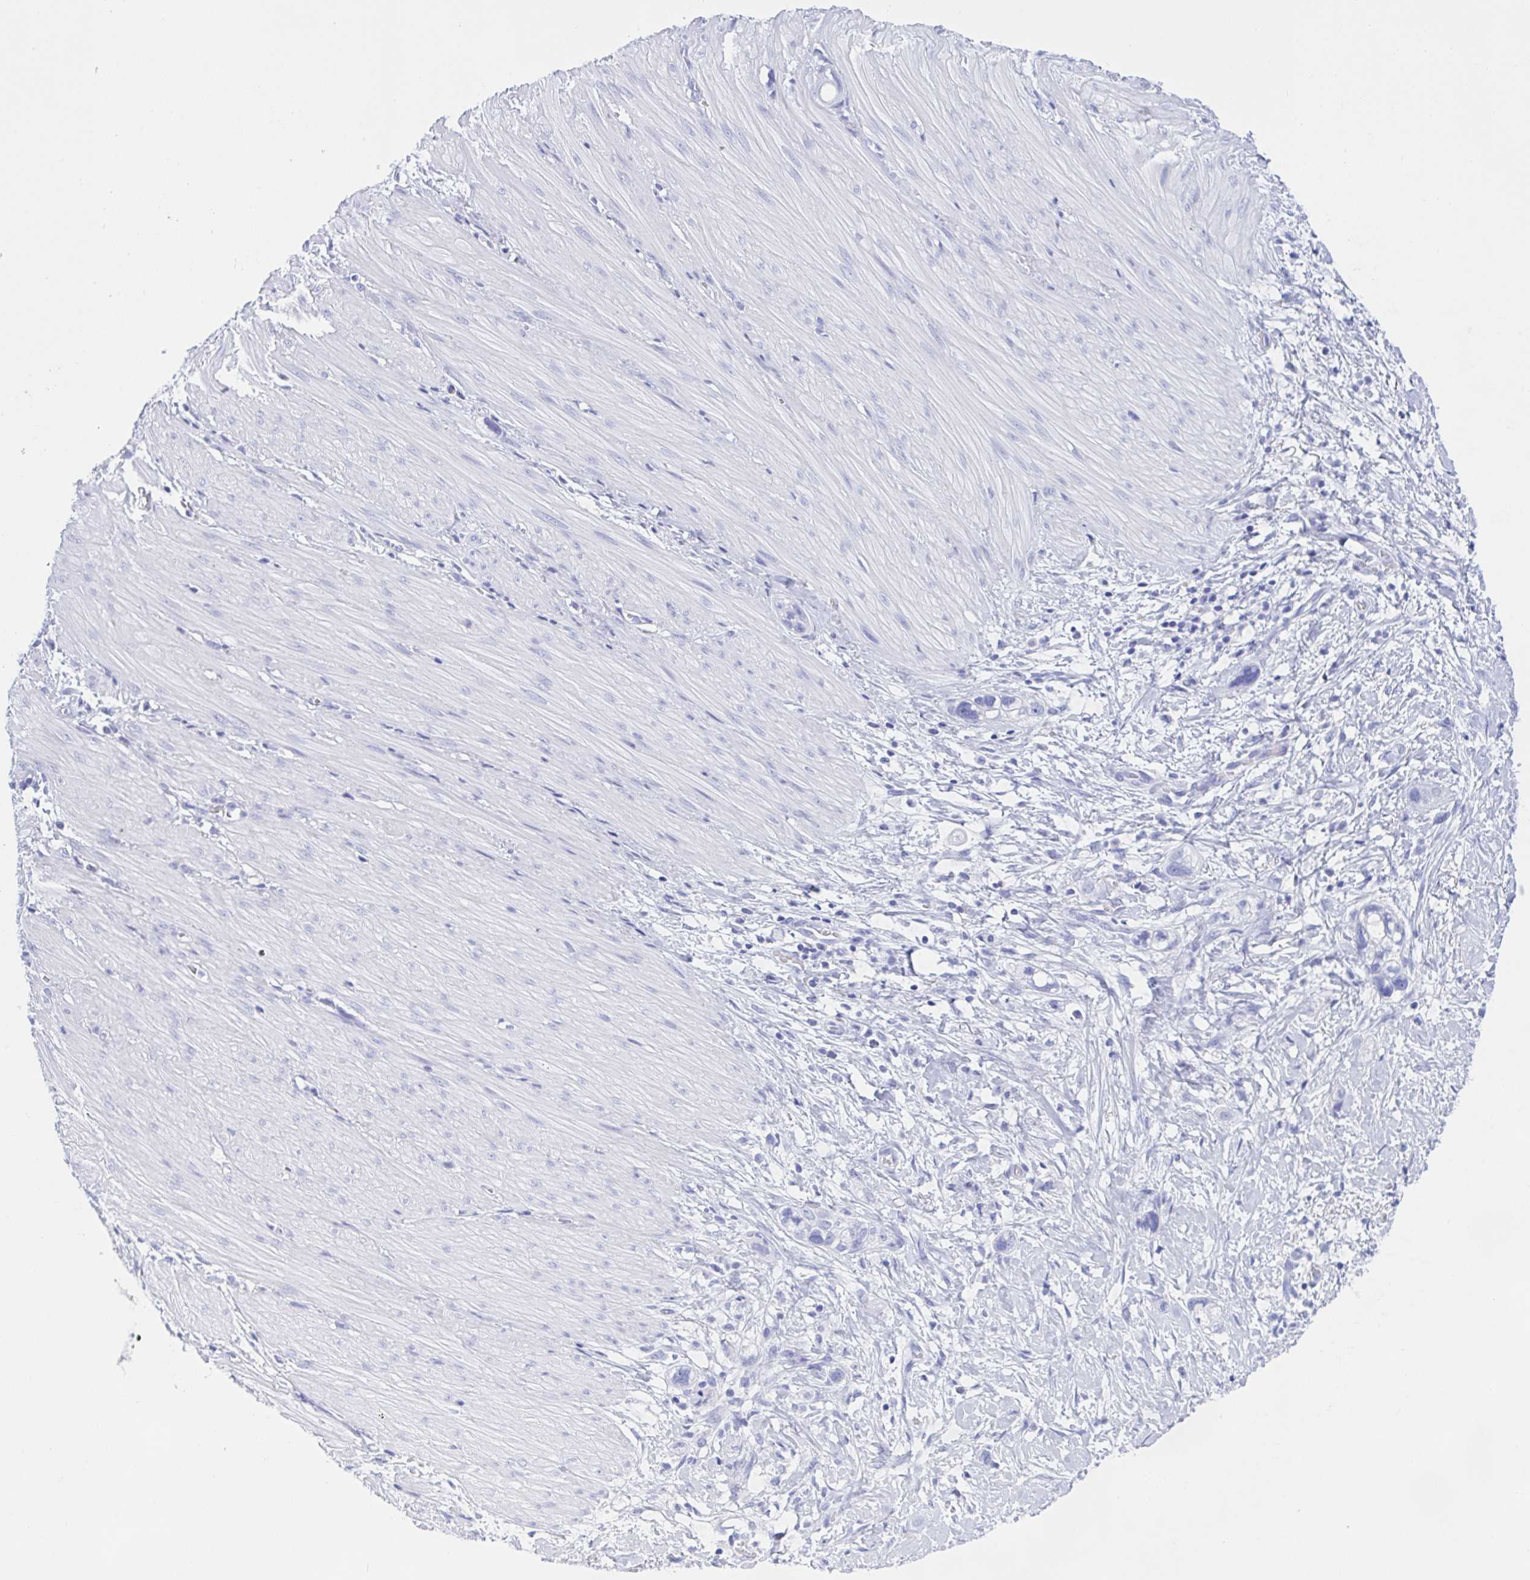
{"staining": {"intensity": "negative", "quantity": "none", "location": "none"}, "tissue": "stomach cancer", "cell_type": "Tumor cells", "image_type": "cancer", "snomed": [{"axis": "morphology", "description": "Adenocarcinoma, NOS"}, {"axis": "topography", "description": "Stomach"}, {"axis": "topography", "description": "Stomach, lower"}], "caption": "Immunohistochemistry (IHC) micrograph of neoplastic tissue: stomach adenocarcinoma stained with DAB reveals no significant protein positivity in tumor cells.", "gene": "ZNF850", "patient": {"sex": "female", "age": 48}}